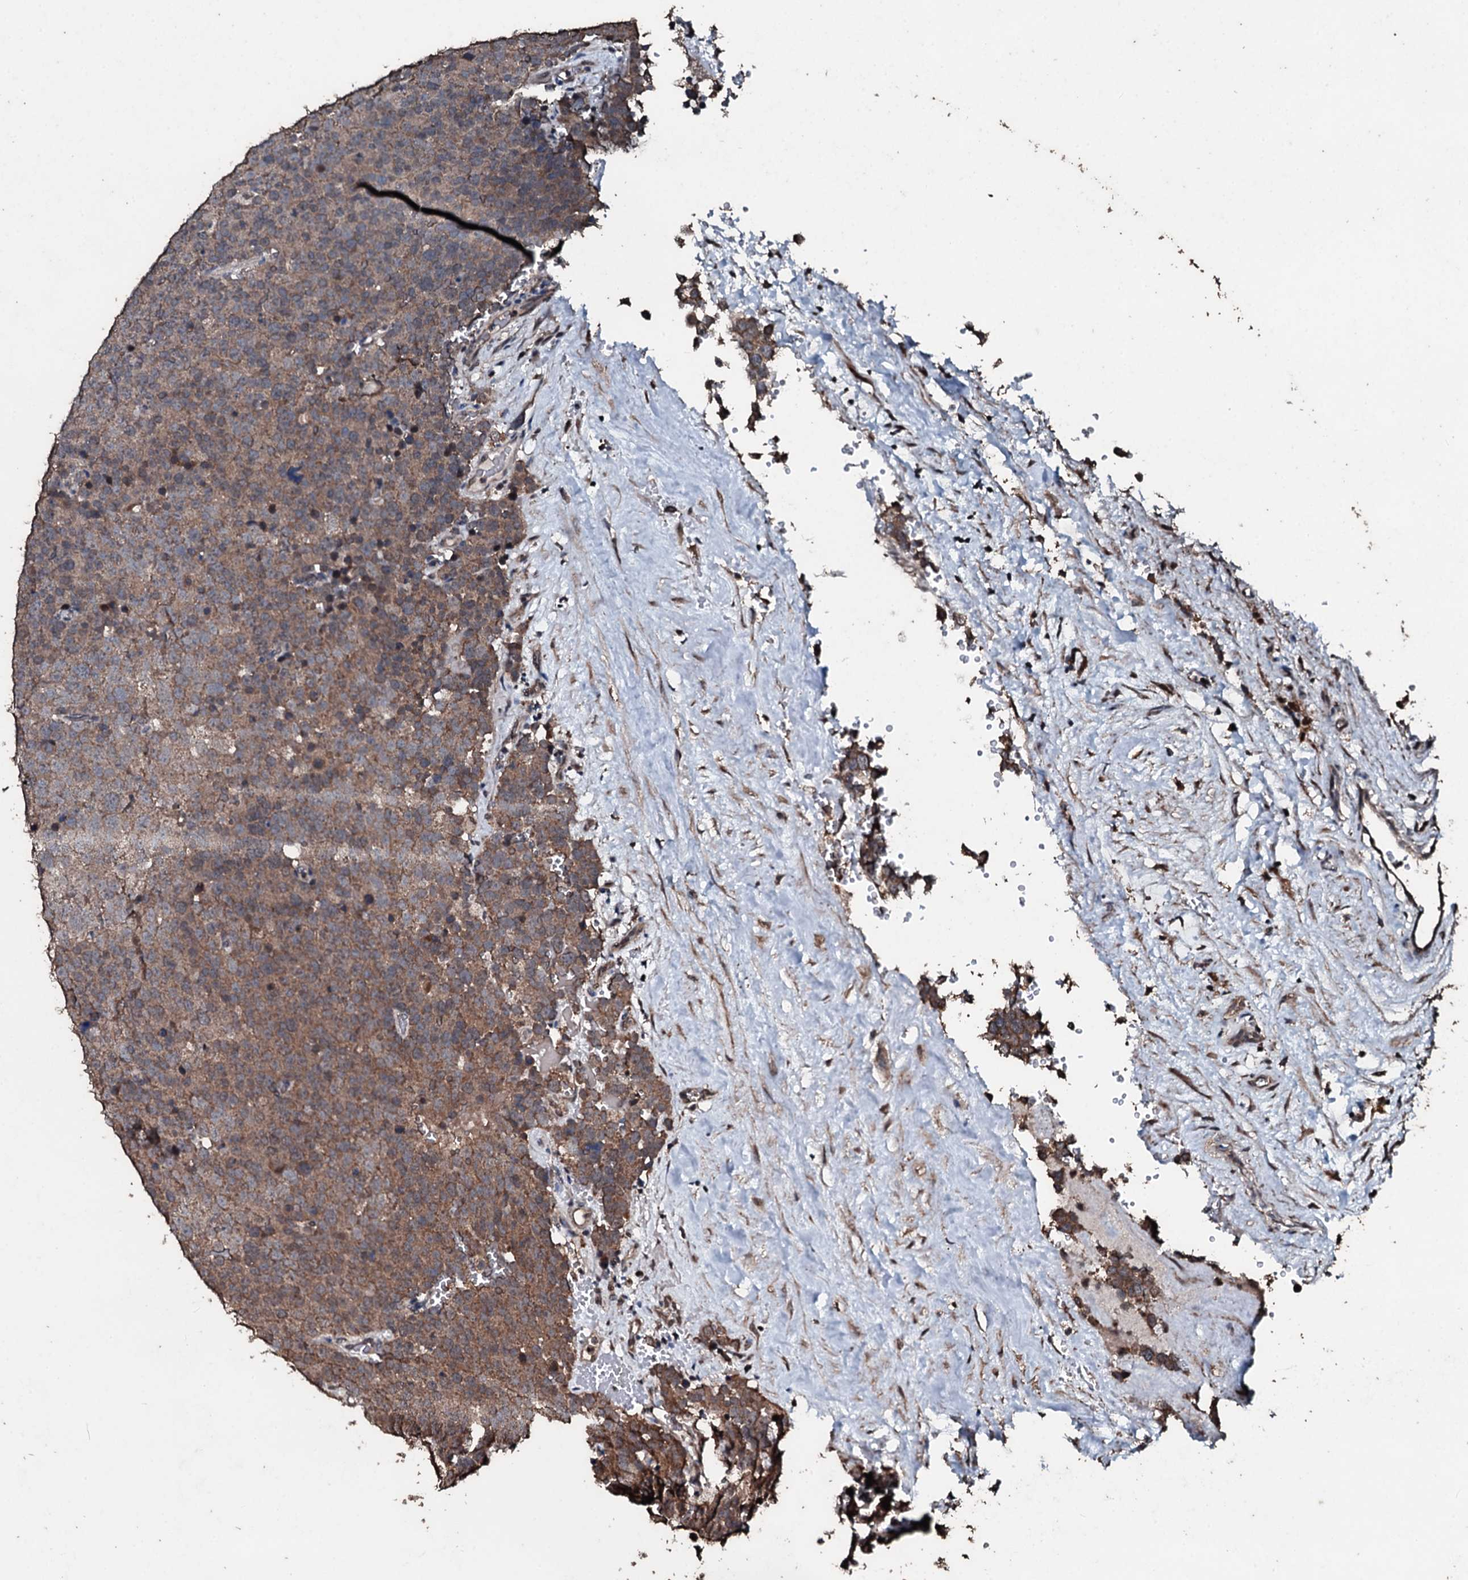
{"staining": {"intensity": "moderate", "quantity": ">75%", "location": "cytoplasmic/membranous"}, "tissue": "testis cancer", "cell_type": "Tumor cells", "image_type": "cancer", "snomed": [{"axis": "morphology", "description": "Seminoma, NOS"}, {"axis": "topography", "description": "Testis"}], "caption": "Approximately >75% of tumor cells in human testis seminoma display moderate cytoplasmic/membranous protein expression as visualized by brown immunohistochemical staining.", "gene": "FAAP24", "patient": {"sex": "male", "age": 71}}